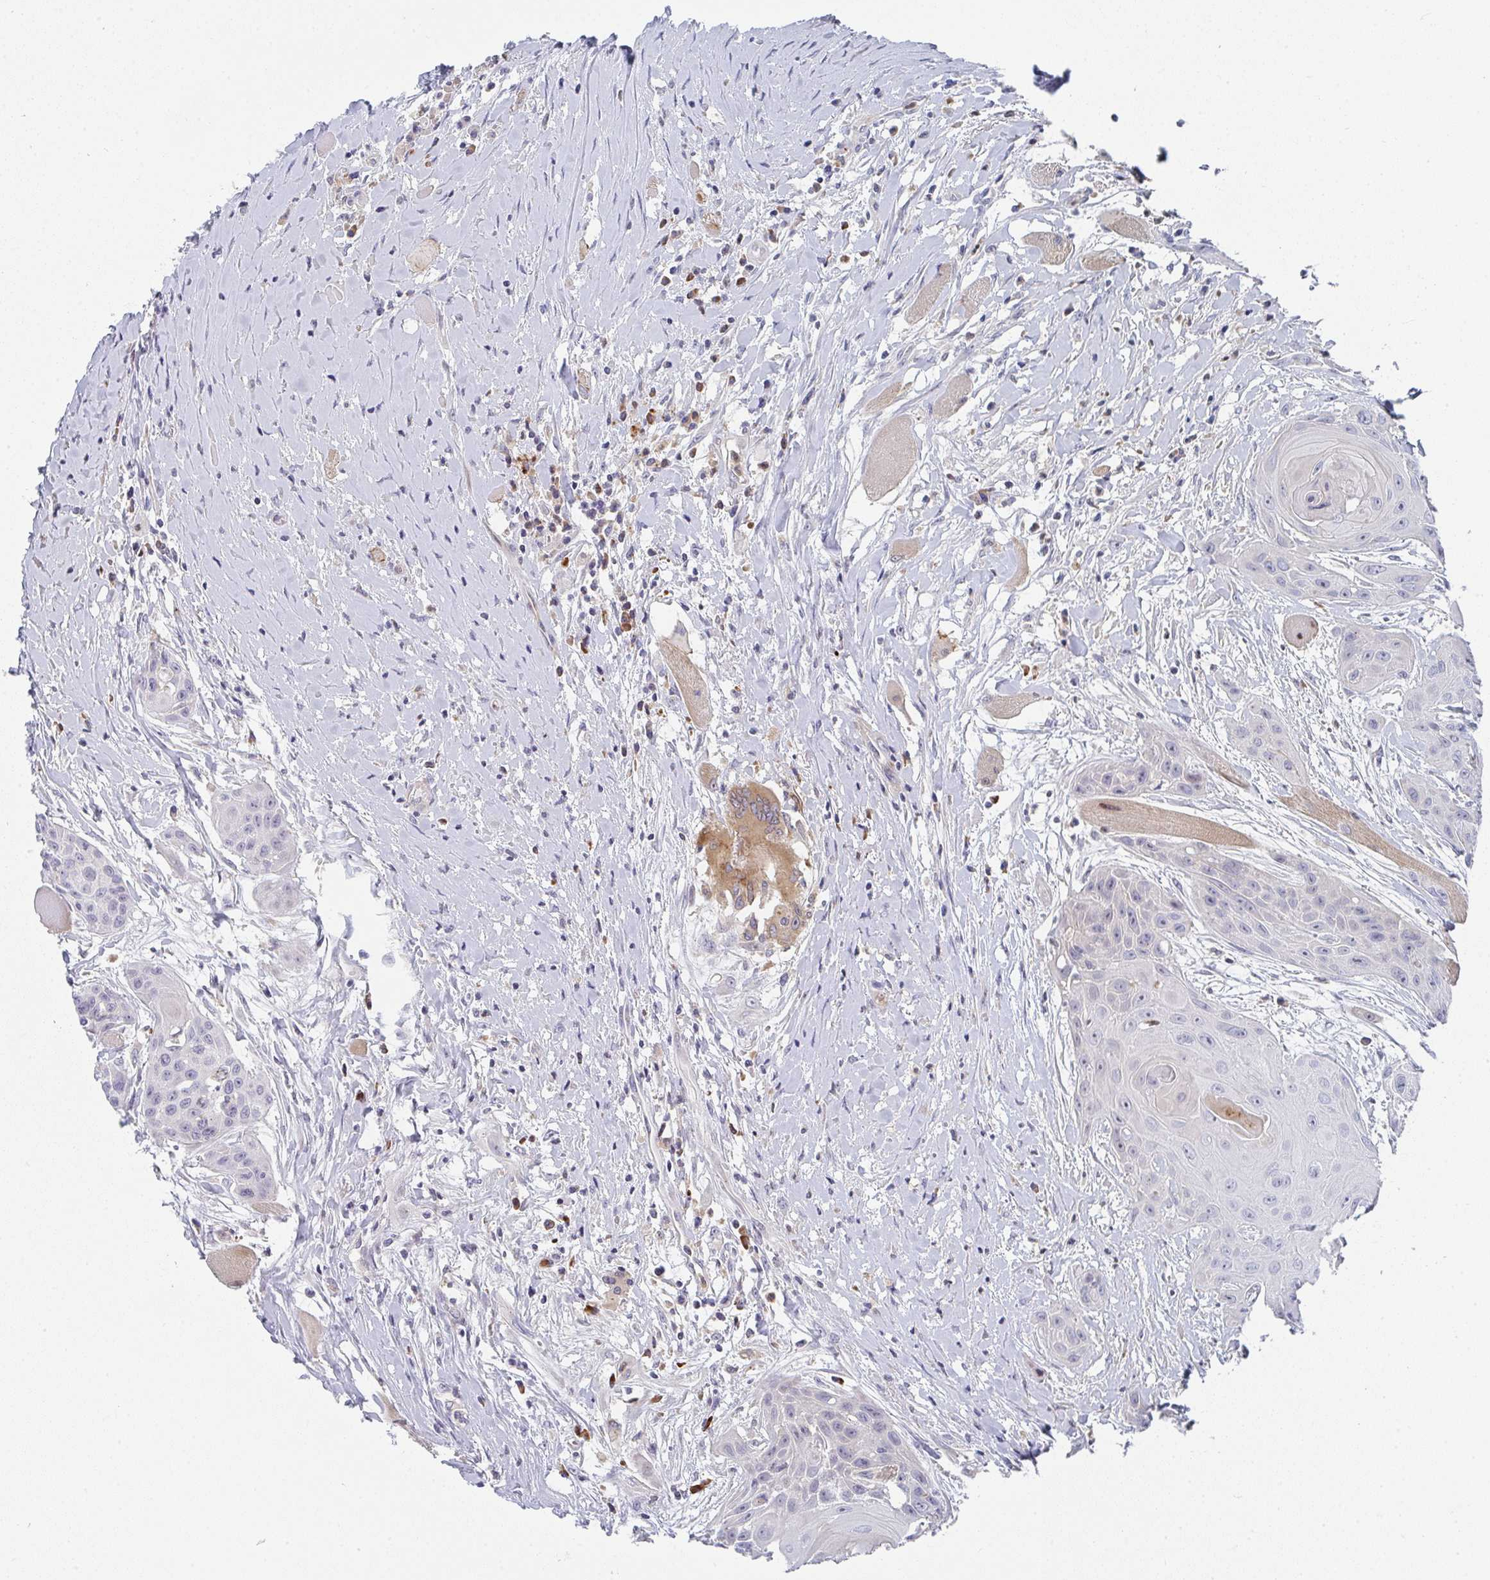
{"staining": {"intensity": "negative", "quantity": "none", "location": "none"}, "tissue": "head and neck cancer", "cell_type": "Tumor cells", "image_type": "cancer", "snomed": [{"axis": "morphology", "description": "Squamous cell carcinoma, NOS"}, {"axis": "topography", "description": "Head-Neck"}], "caption": "IHC photomicrograph of human head and neck squamous cell carcinoma stained for a protein (brown), which demonstrates no expression in tumor cells. (DAB (3,3'-diaminobenzidine) immunohistochemistry, high magnification).", "gene": "KLHL33", "patient": {"sex": "female", "age": 73}}